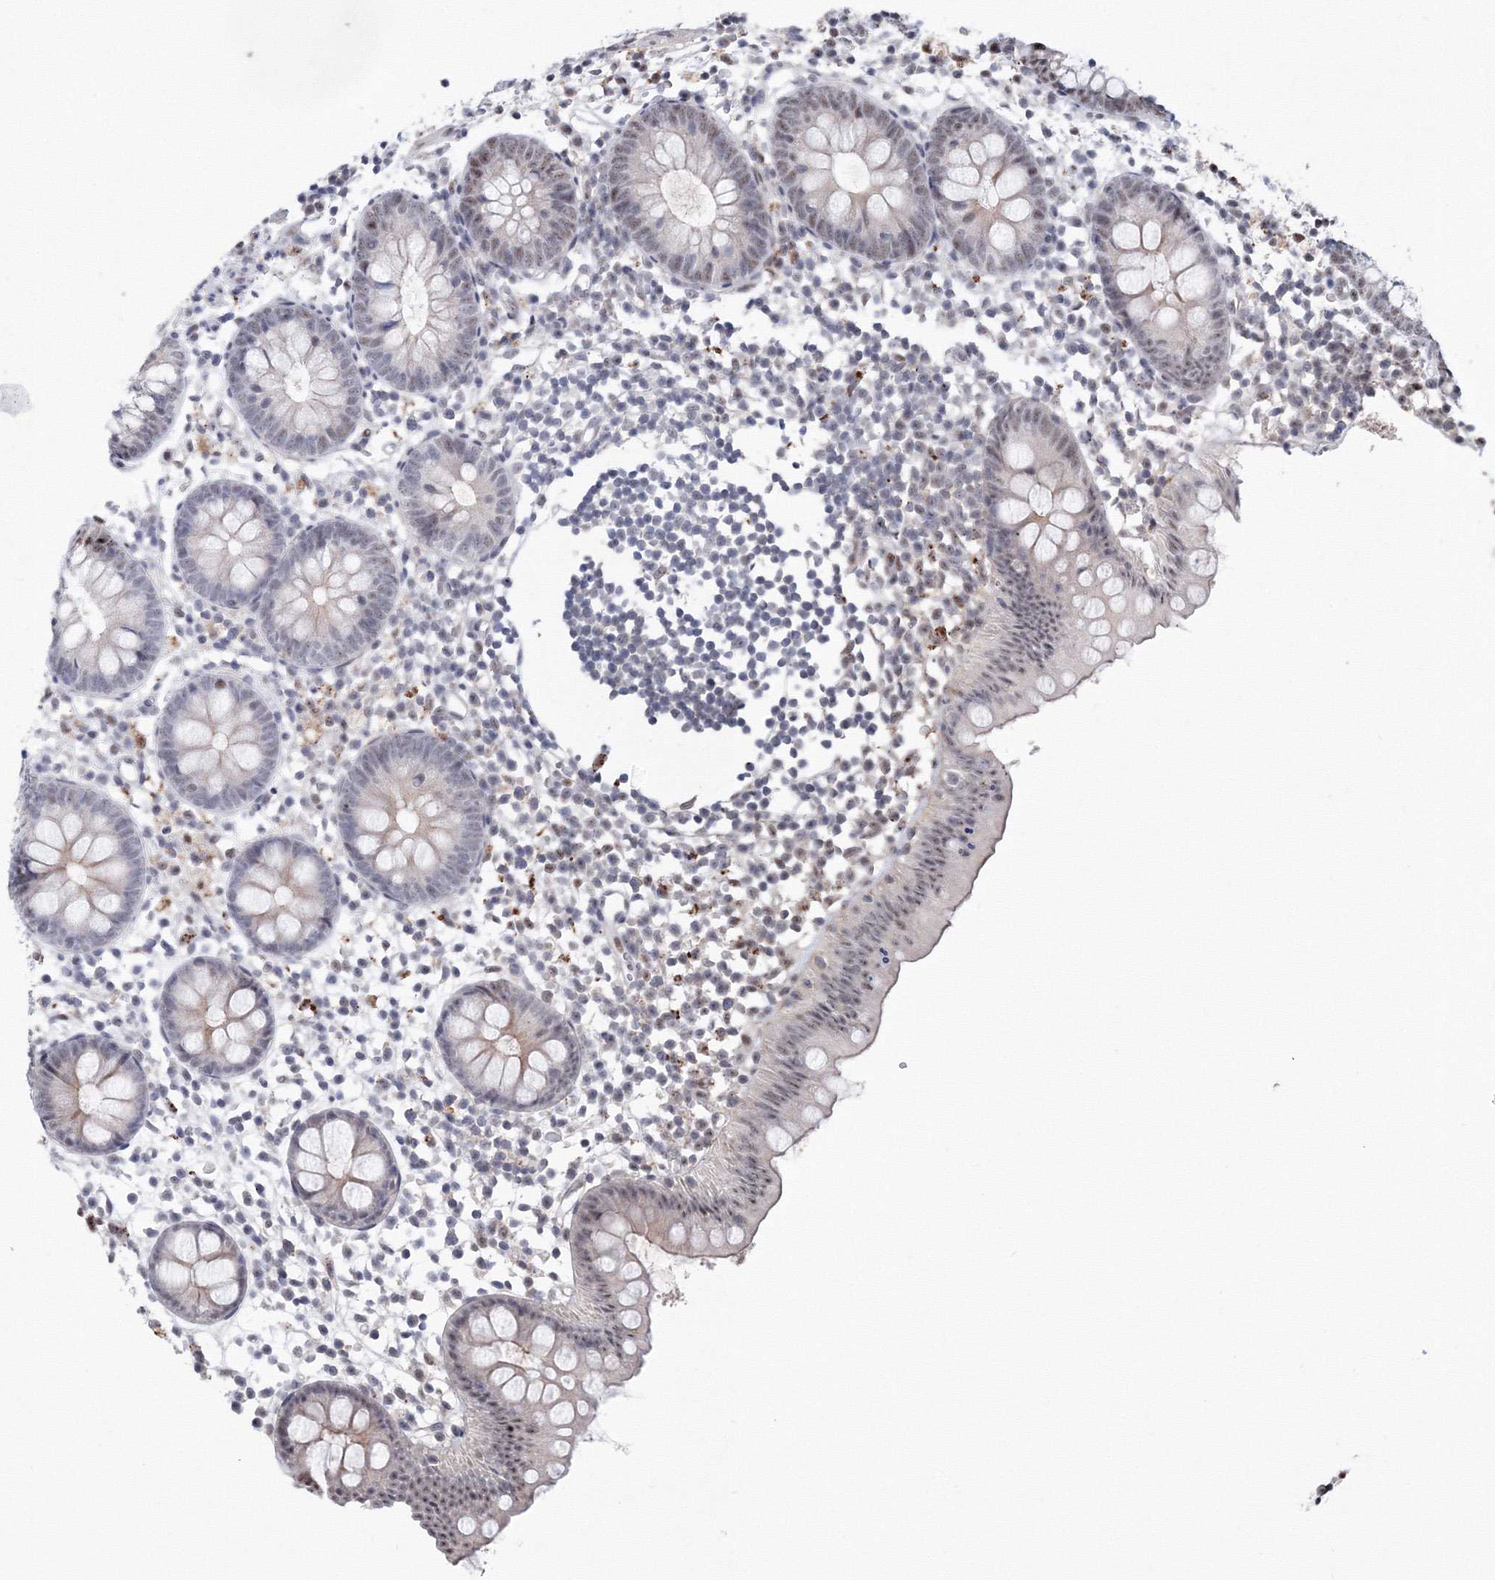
{"staining": {"intensity": "moderate", "quantity": "25%-75%", "location": "nuclear"}, "tissue": "appendix", "cell_type": "Glandular cells", "image_type": "normal", "snomed": [{"axis": "morphology", "description": "Normal tissue, NOS"}, {"axis": "topography", "description": "Appendix"}], "caption": "Immunohistochemical staining of unremarkable appendix demonstrates moderate nuclear protein expression in approximately 25%-75% of glandular cells.", "gene": "TATDN2", "patient": {"sex": "female", "age": 20}}